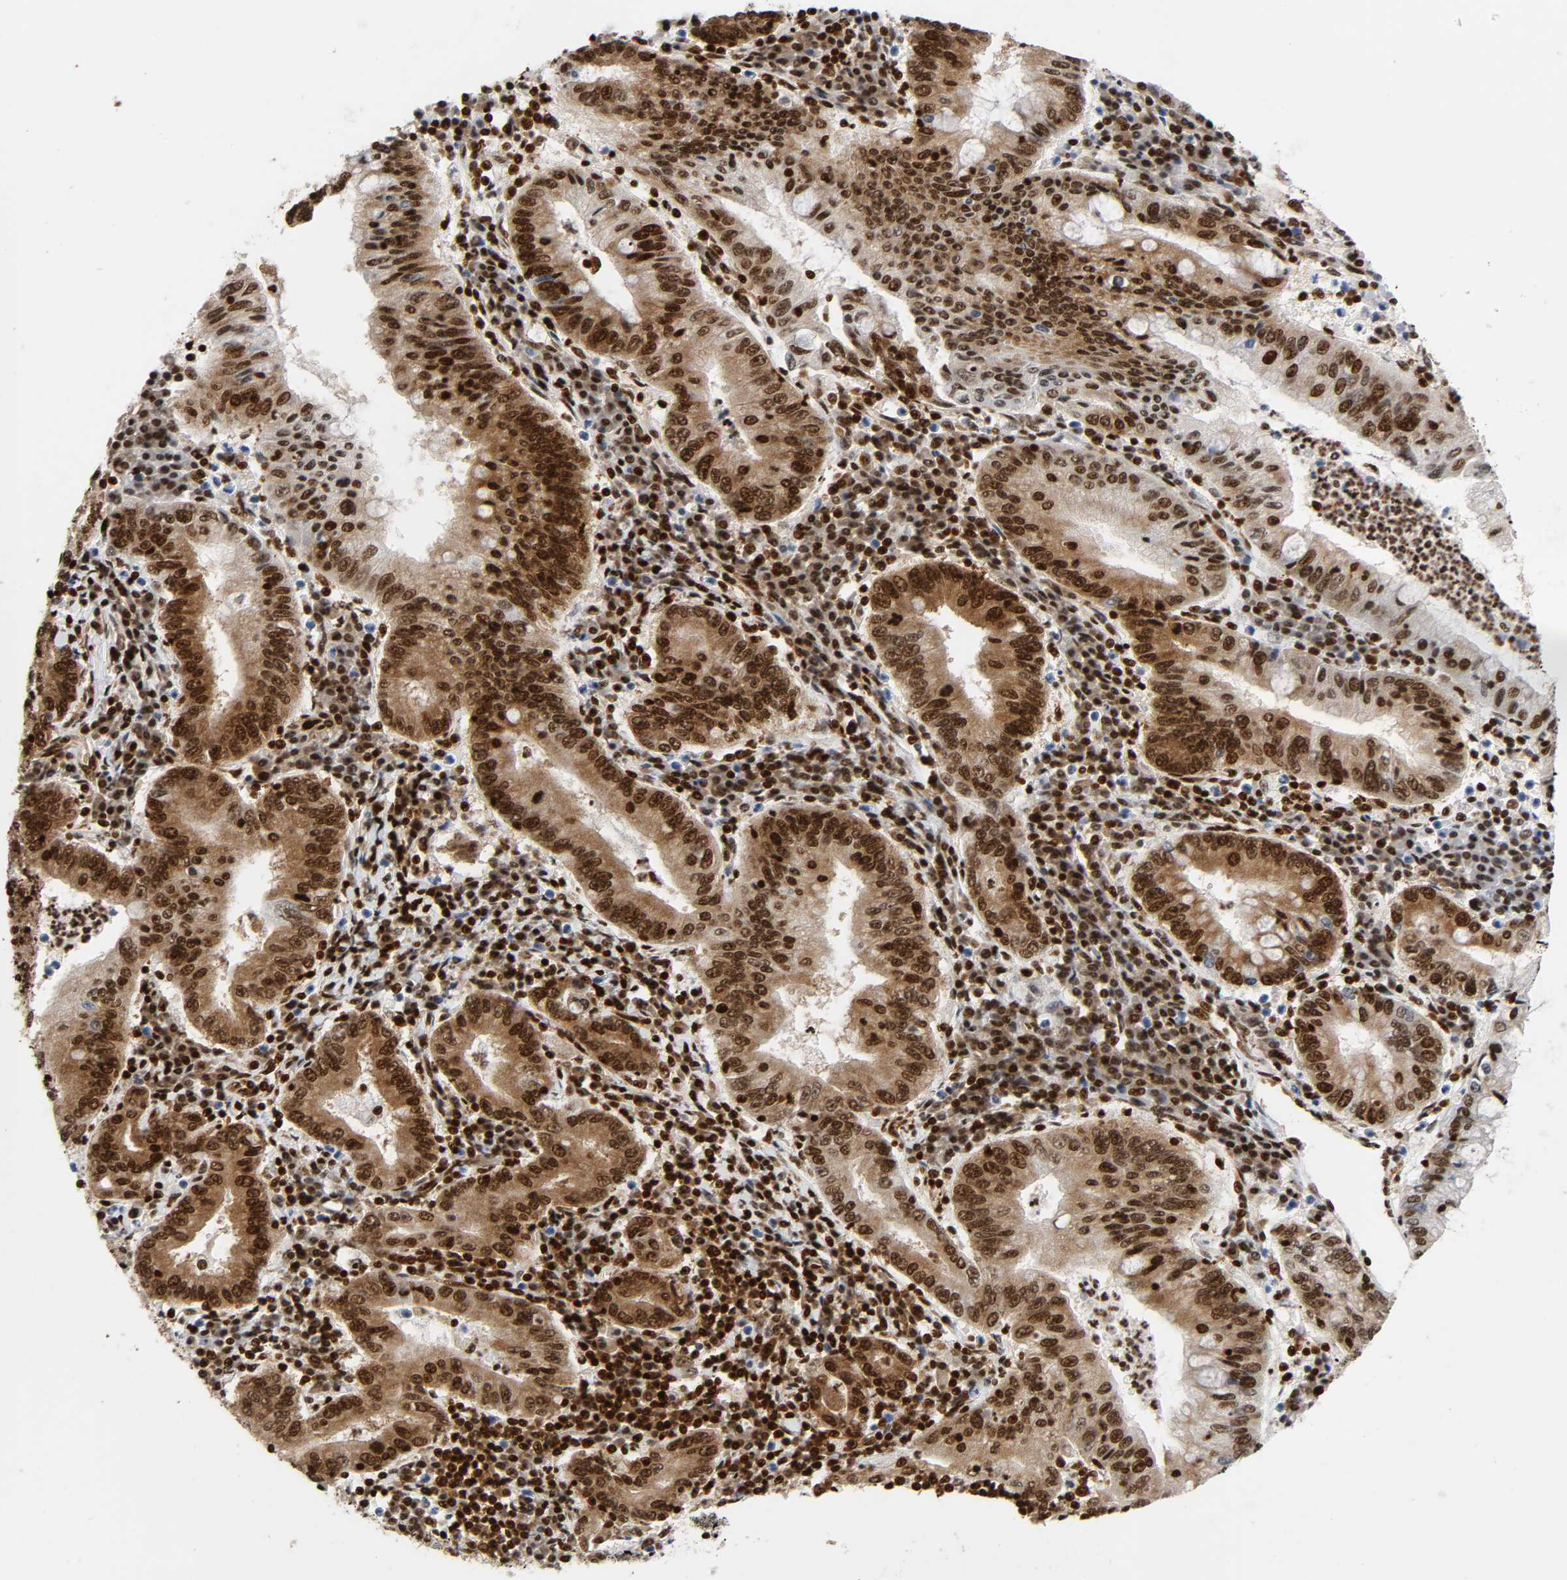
{"staining": {"intensity": "strong", "quantity": ">75%", "location": "cytoplasmic/membranous,nuclear"}, "tissue": "stomach cancer", "cell_type": "Tumor cells", "image_type": "cancer", "snomed": [{"axis": "morphology", "description": "Normal tissue, NOS"}, {"axis": "morphology", "description": "Adenocarcinoma, NOS"}, {"axis": "topography", "description": "Esophagus"}, {"axis": "topography", "description": "Stomach, upper"}, {"axis": "topography", "description": "Peripheral nerve tissue"}], "caption": "Stomach cancer stained with DAB (3,3'-diaminobenzidine) immunohistochemistry demonstrates high levels of strong cytoplasmic/membranous and nuclear positivity in approximately >75% of tumor cells.", "gene": "NFYB", "patient": {"sex": "male", "age": 62}}